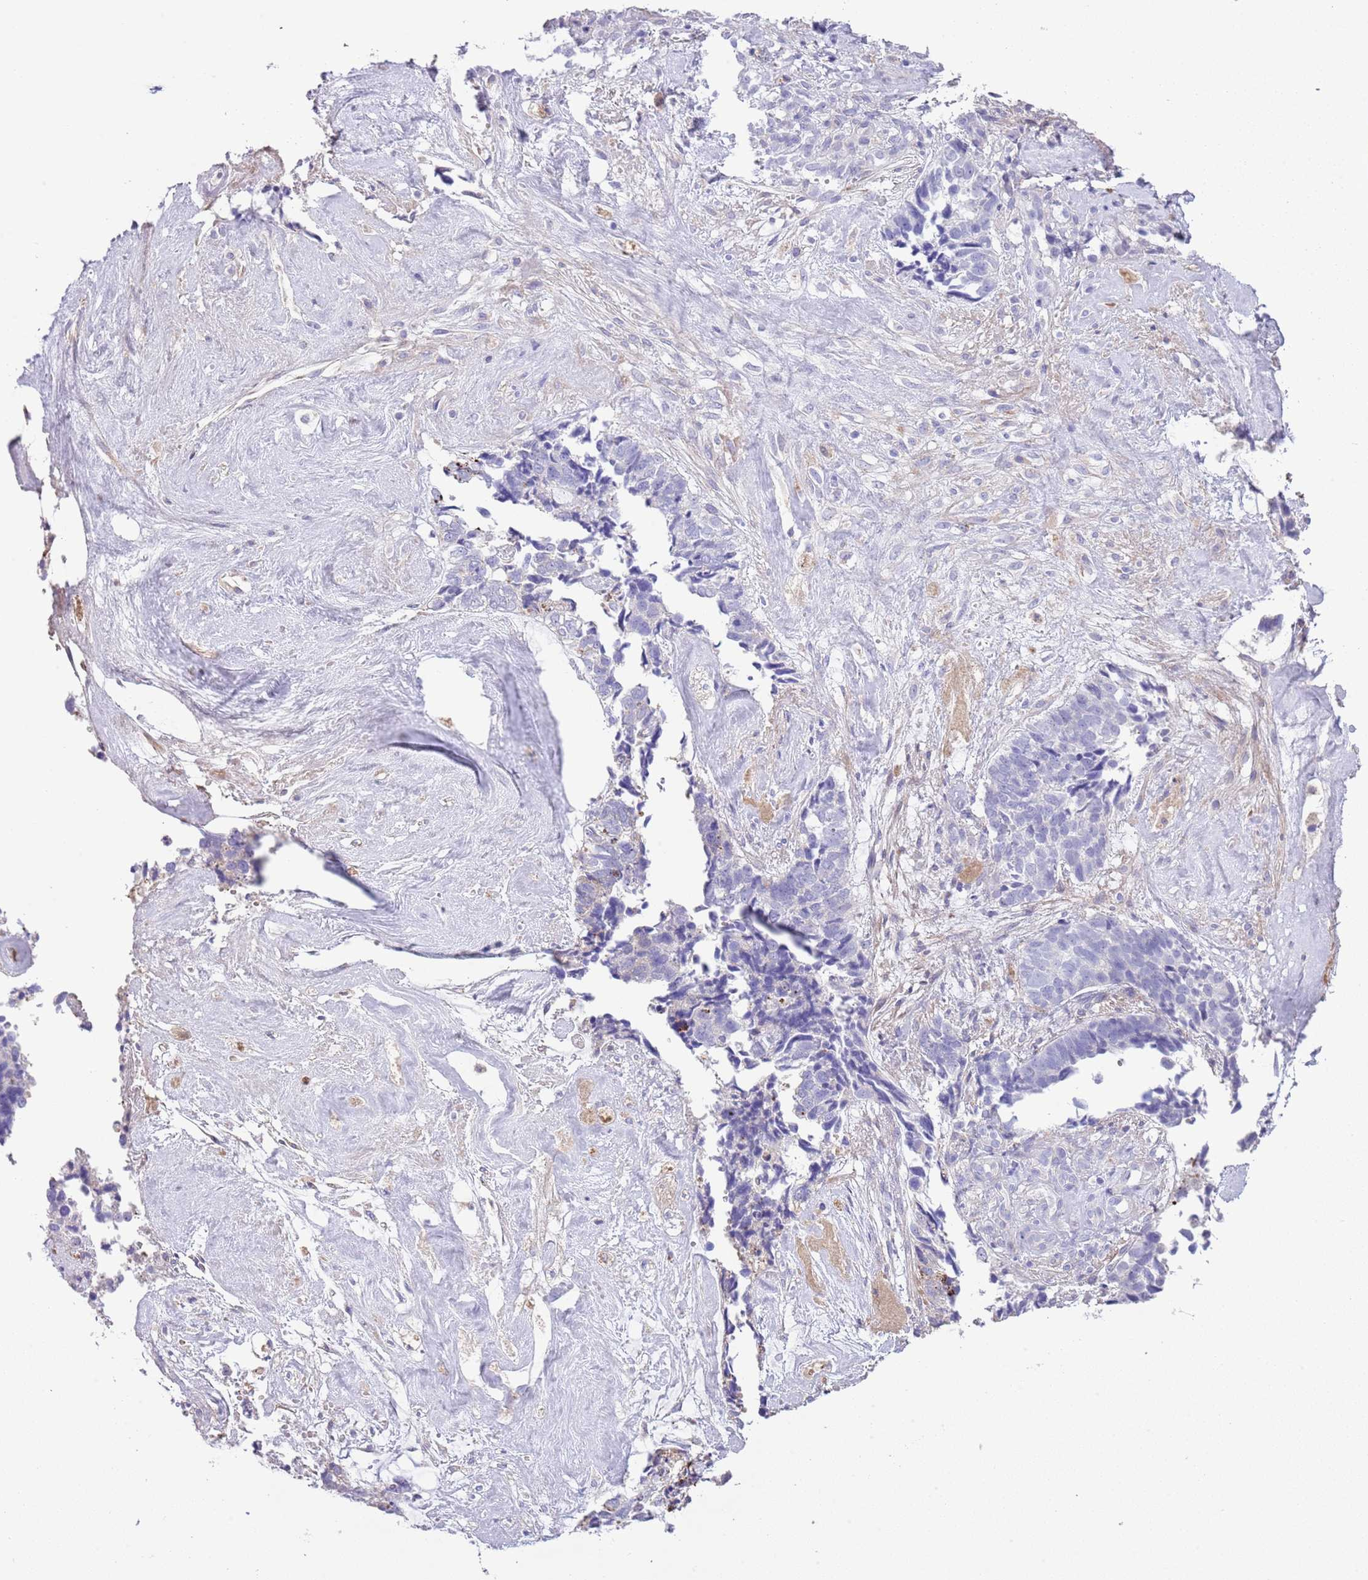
{"staining": {"intensity": "negative", "quantity": "none", "location": "none"}, "tissue": "cervical cancer", "cell_type": "Tumor cells", "image_type": "cancer", "snomed": [{"axis": "morphology", "description": "Squamous cell carcinoma, NOS"}, {"axis": "topography", "description": "Cervix"}], "caption": "Human cervical cancer stained for a protein using IHC demonstrates no staining in tumor cells.", "gene": "ABHD17C", "patient": {"sex": "female", "age": 63}}